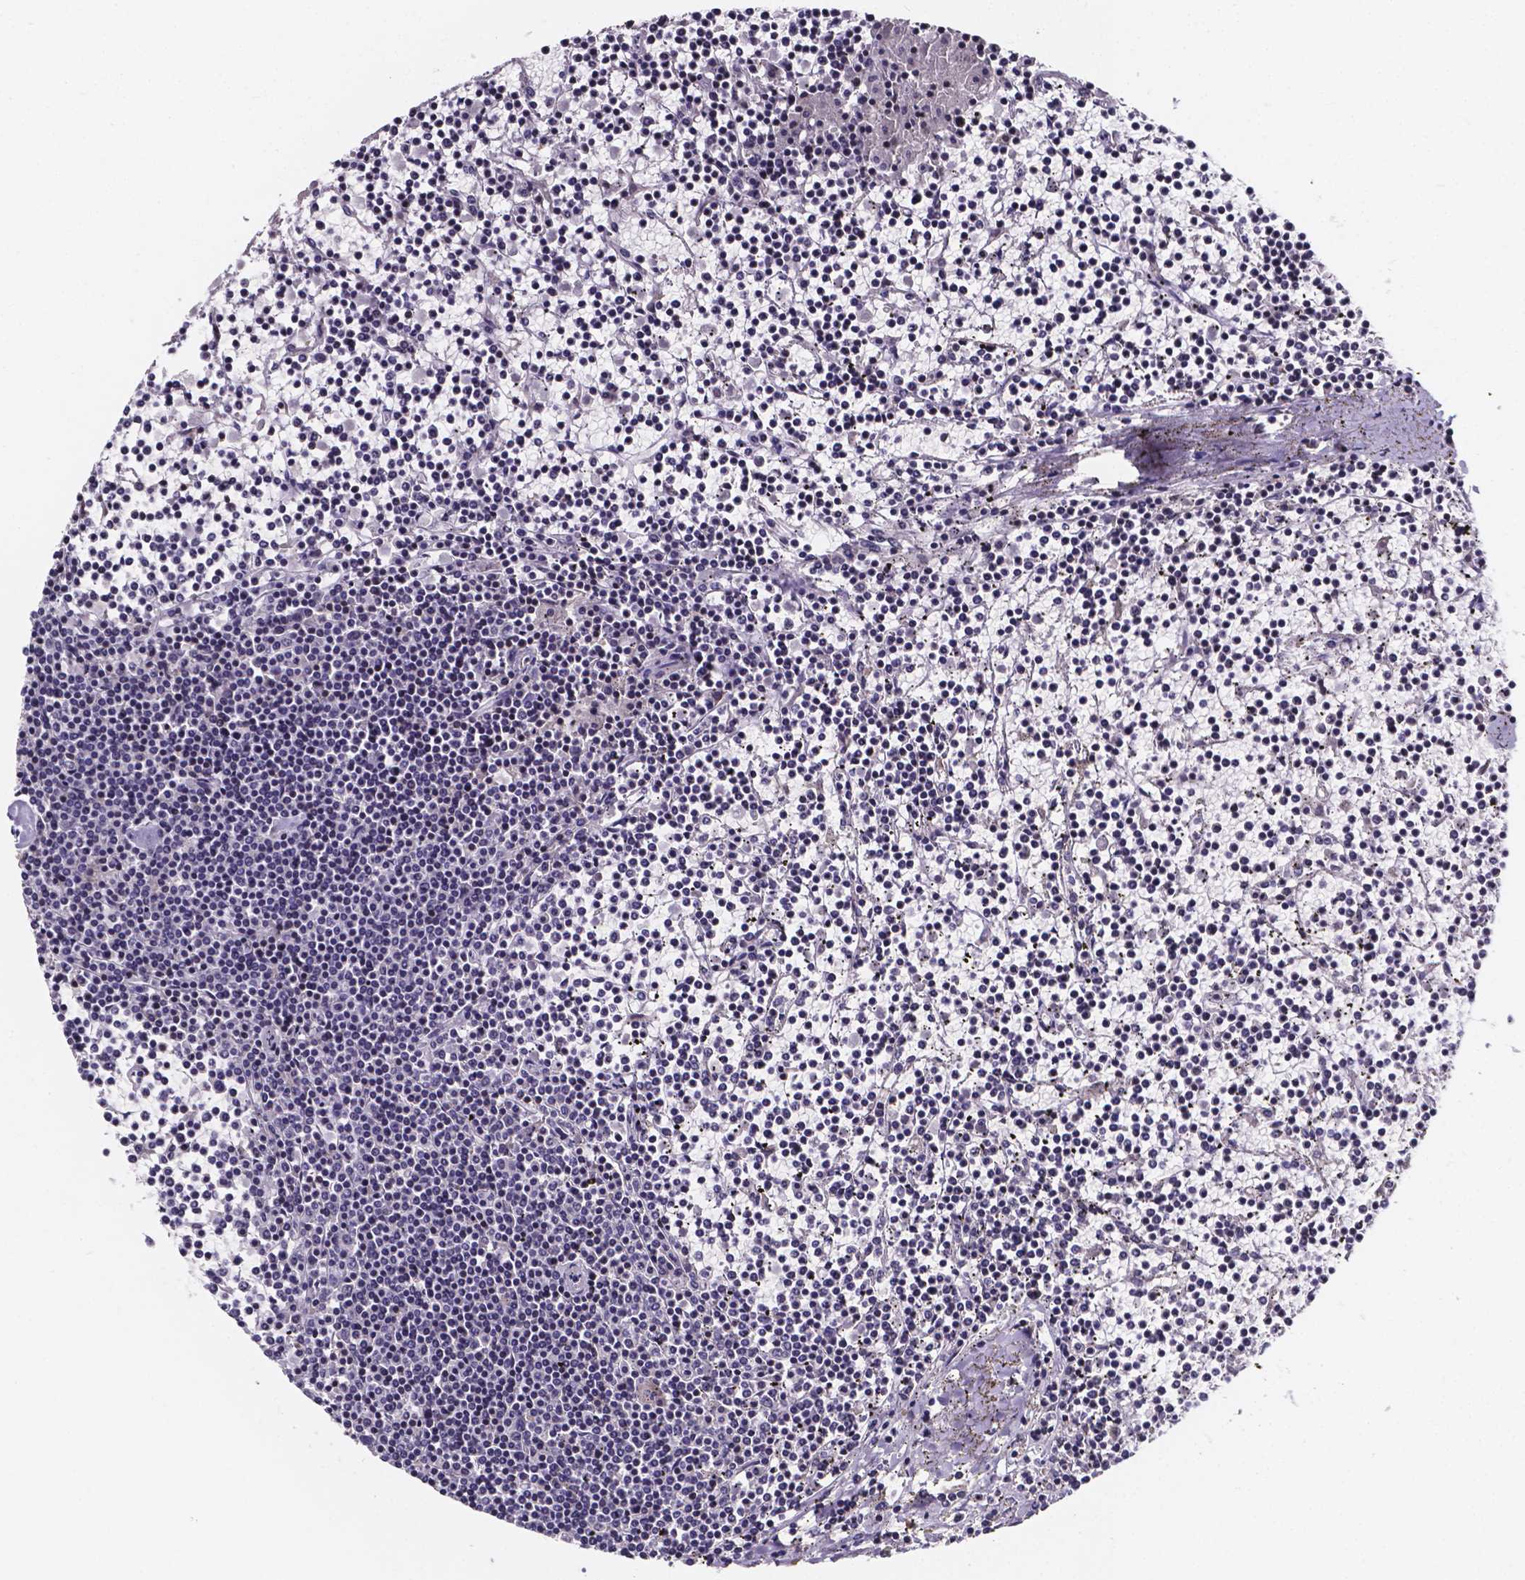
{"staining": {"intensity": "negative", "quantity": "none", "location": "none"}, "tissue": "lymphoma", "cell_type": "Tumor cells", "image_type": "cancer", "snomed": [{"axis": "morphology", "description": "Malignant lymphoma, non-Hodgkin's type, Low grade"}, {"axis": "topography", "description": "Spleen"}], "caption": "This is an IHC histopathology image of lymphoma. There is no positivity in tumor cells.", "gene": "THEMIS", "patient": {"sex": "female", "age": 19}}